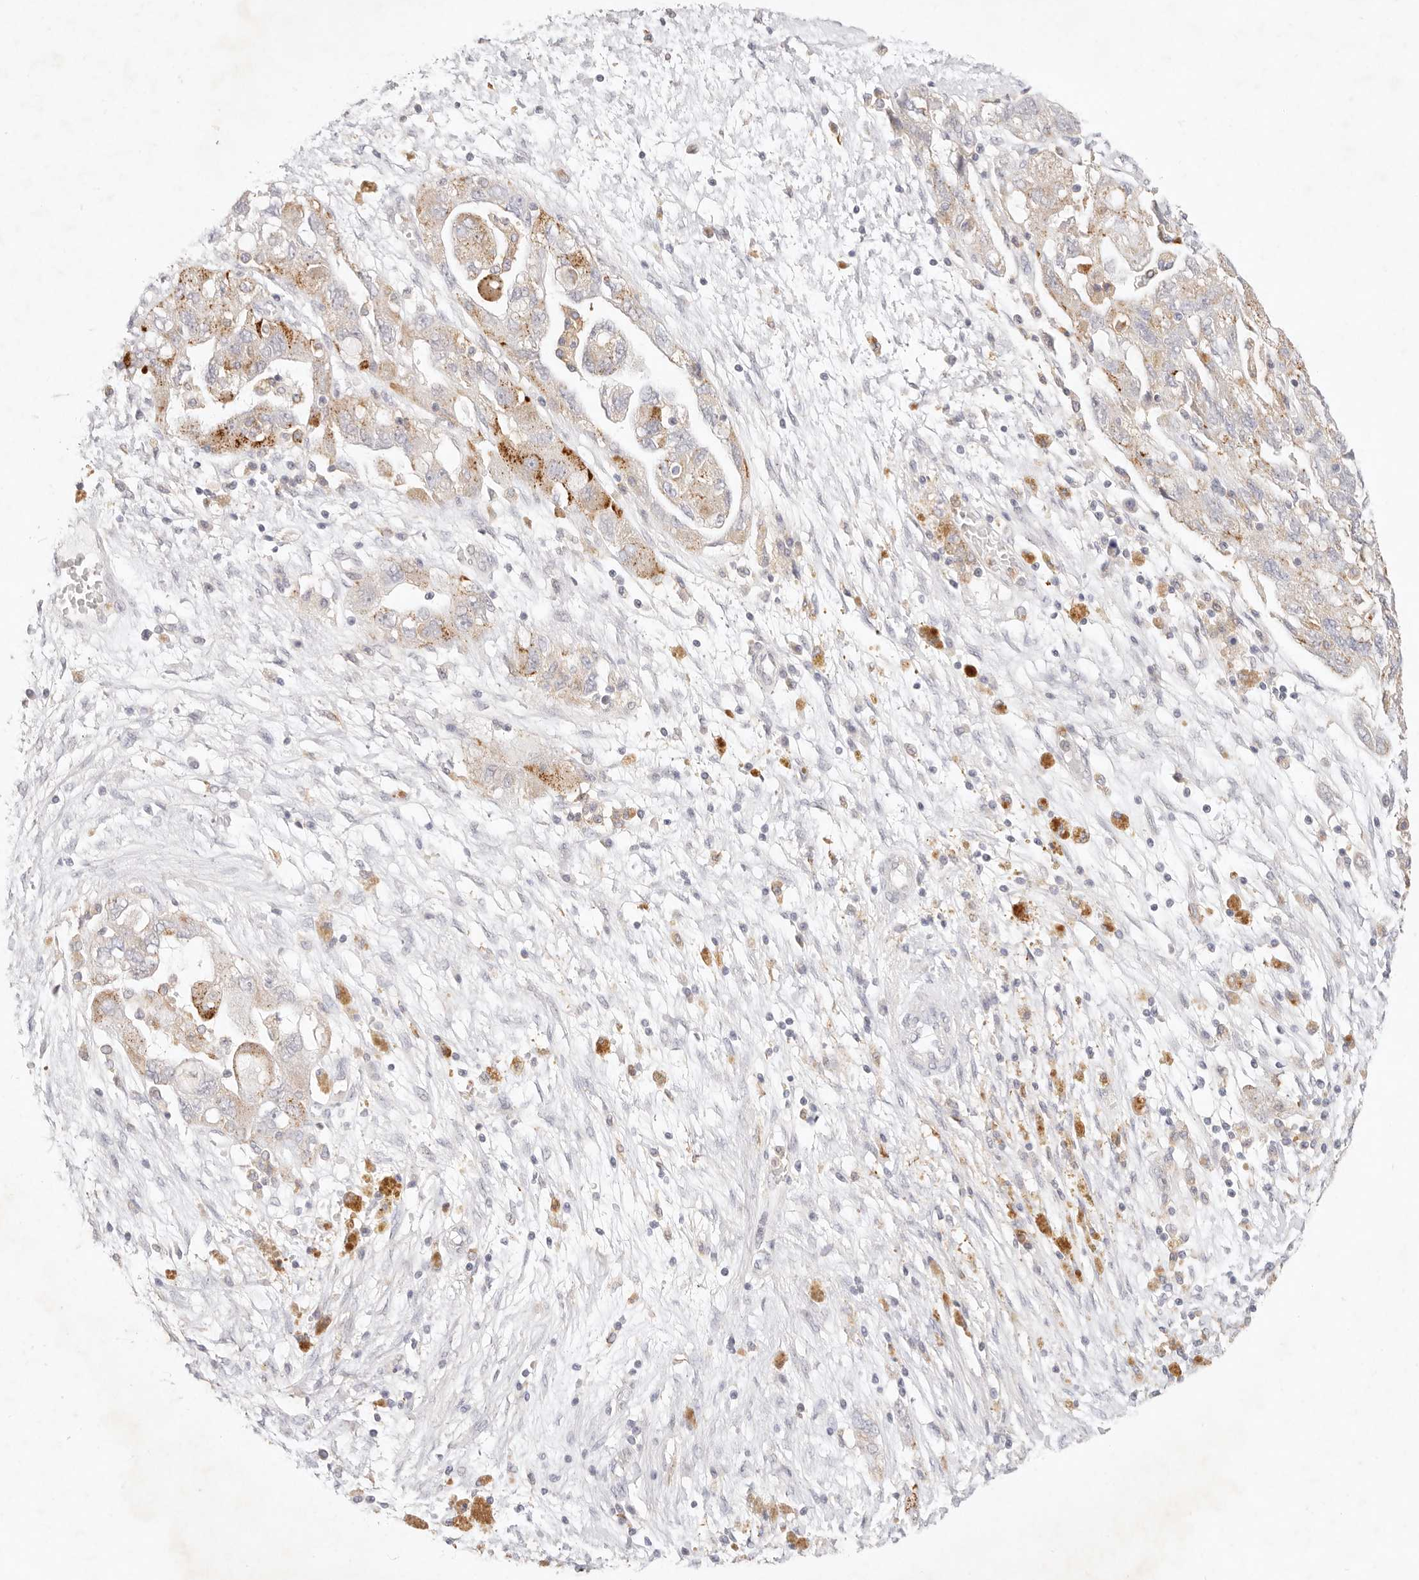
{"staining": {"intensity": "moderate", "quantity": "25%-75%", "location": "cytoplasmic/membranous"}, "tissue": "ovarian cancer", "cell_type": "Tumor cells", "image_type": "cancer", "snomed": [{"axis": "morphology", "description": "Carcinoma, NOS"}, {"axis": "morphology", "description": "Cystadenocarcinoma, serous, NOS"}, {"axis": "topography", "description": "Ovary"}], "caption": "This micrograph displays immunohistochemistry staining of human ovarian serous cystadenocarcinoma, with medium moderate cytoplasmic/membranous positivity in about 25%-75% of tumor cells.", "gene": "GPR84", "patient": {"sex": "female", "age": 69}}